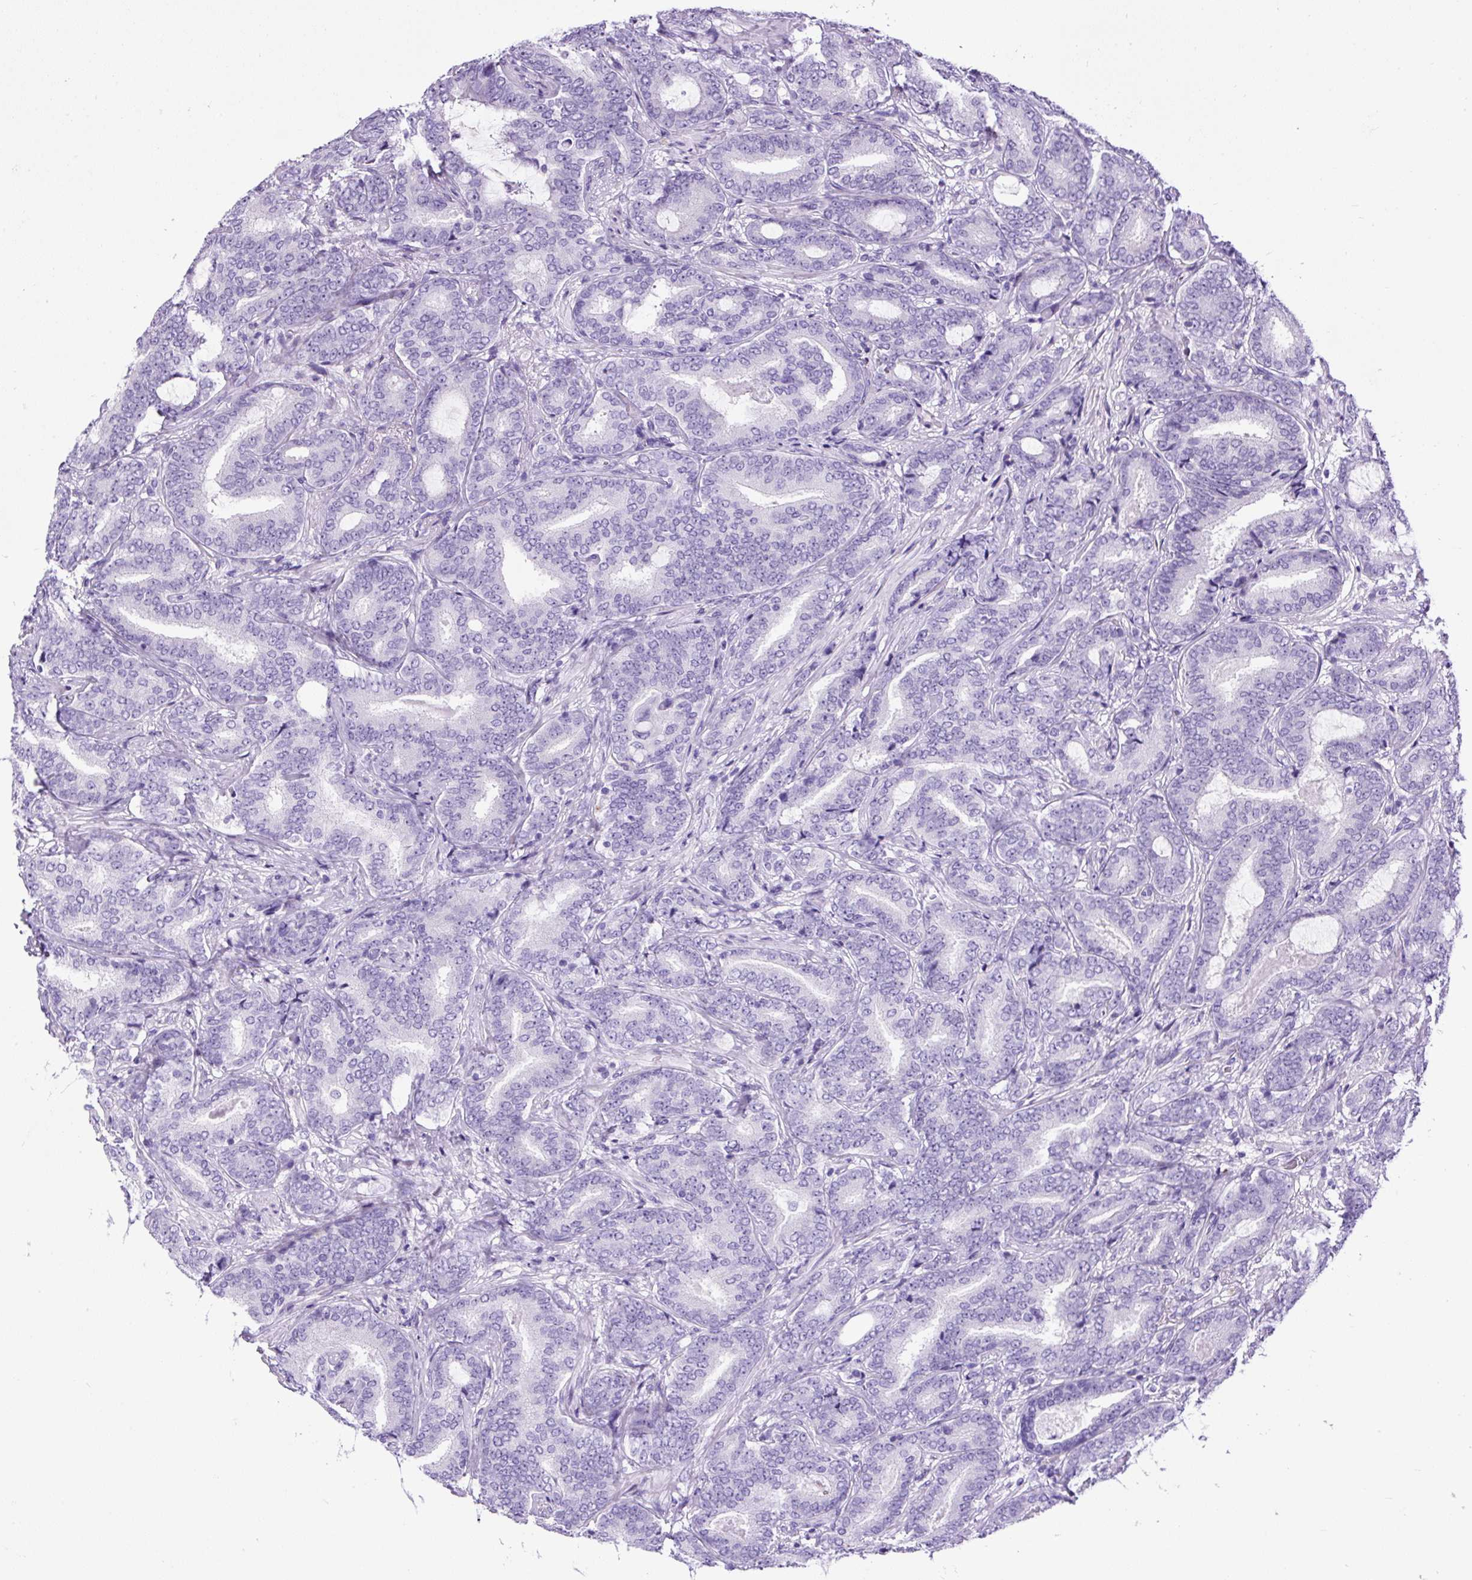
{"staining": {"intensity": "negative", "quantity": "none", "location": "none"}, "tissue": "prostate cancer", "cell_type": "Tumor cells", "image_type": "cancer", "snomed": [{"axis": "morphology", "description": "Adenocarcinoma, Low grade"}, {"axis": "topography", "description": "Prostate and seminal vesicle, NOS"}], "caption": "Human prostate adenocarcinoma (low-grade) stained for a protein using IHC demonstrates no positivity in tumor cells.", "gene": "PDIA2", "patient": {"sex": "male", "age": 61}}